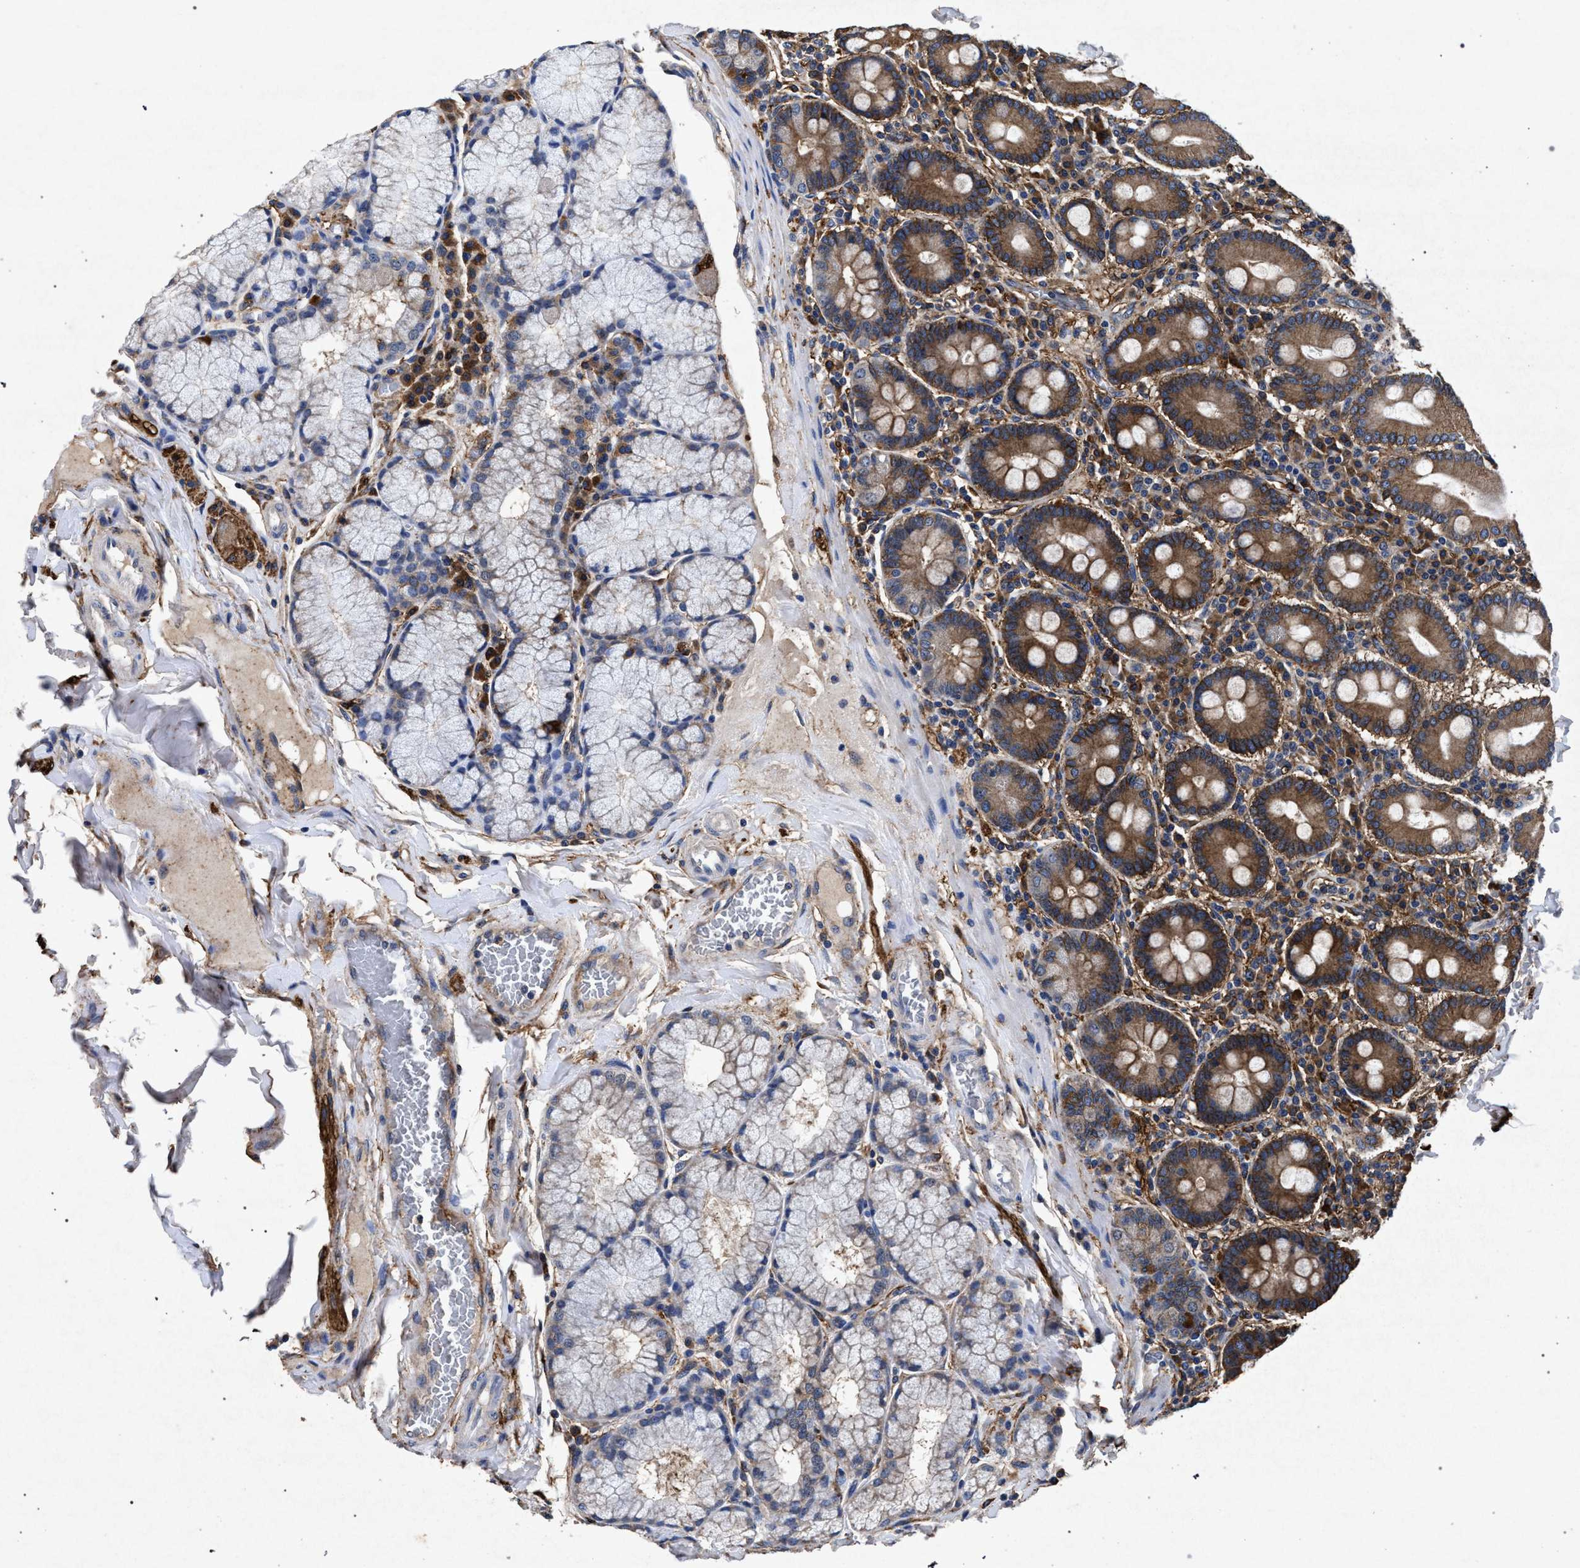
{"staining": {"intensity": "moderate", "quantity": ">75%", "location": "cytoplasmic/membranous"}, "tissue": "duodenum", "cell_type": "Glandular cells", "image_type": "normal", "snomed": [{"axis": "morphology", "description": "Normal tissue, NOS"}, {"axis": "topography", "description": "Duodenum"}], "caption": "Normal duodenum was stained to show a protein in brown. There is medium levels of moderate cytoplasmic/membranous staining in approximately >75% of glandular cells. (DAB IHC with brightfield microscopy, high magnification).", "gene": "MARCKS", "patient": {"sex": "male", "age": 50}}